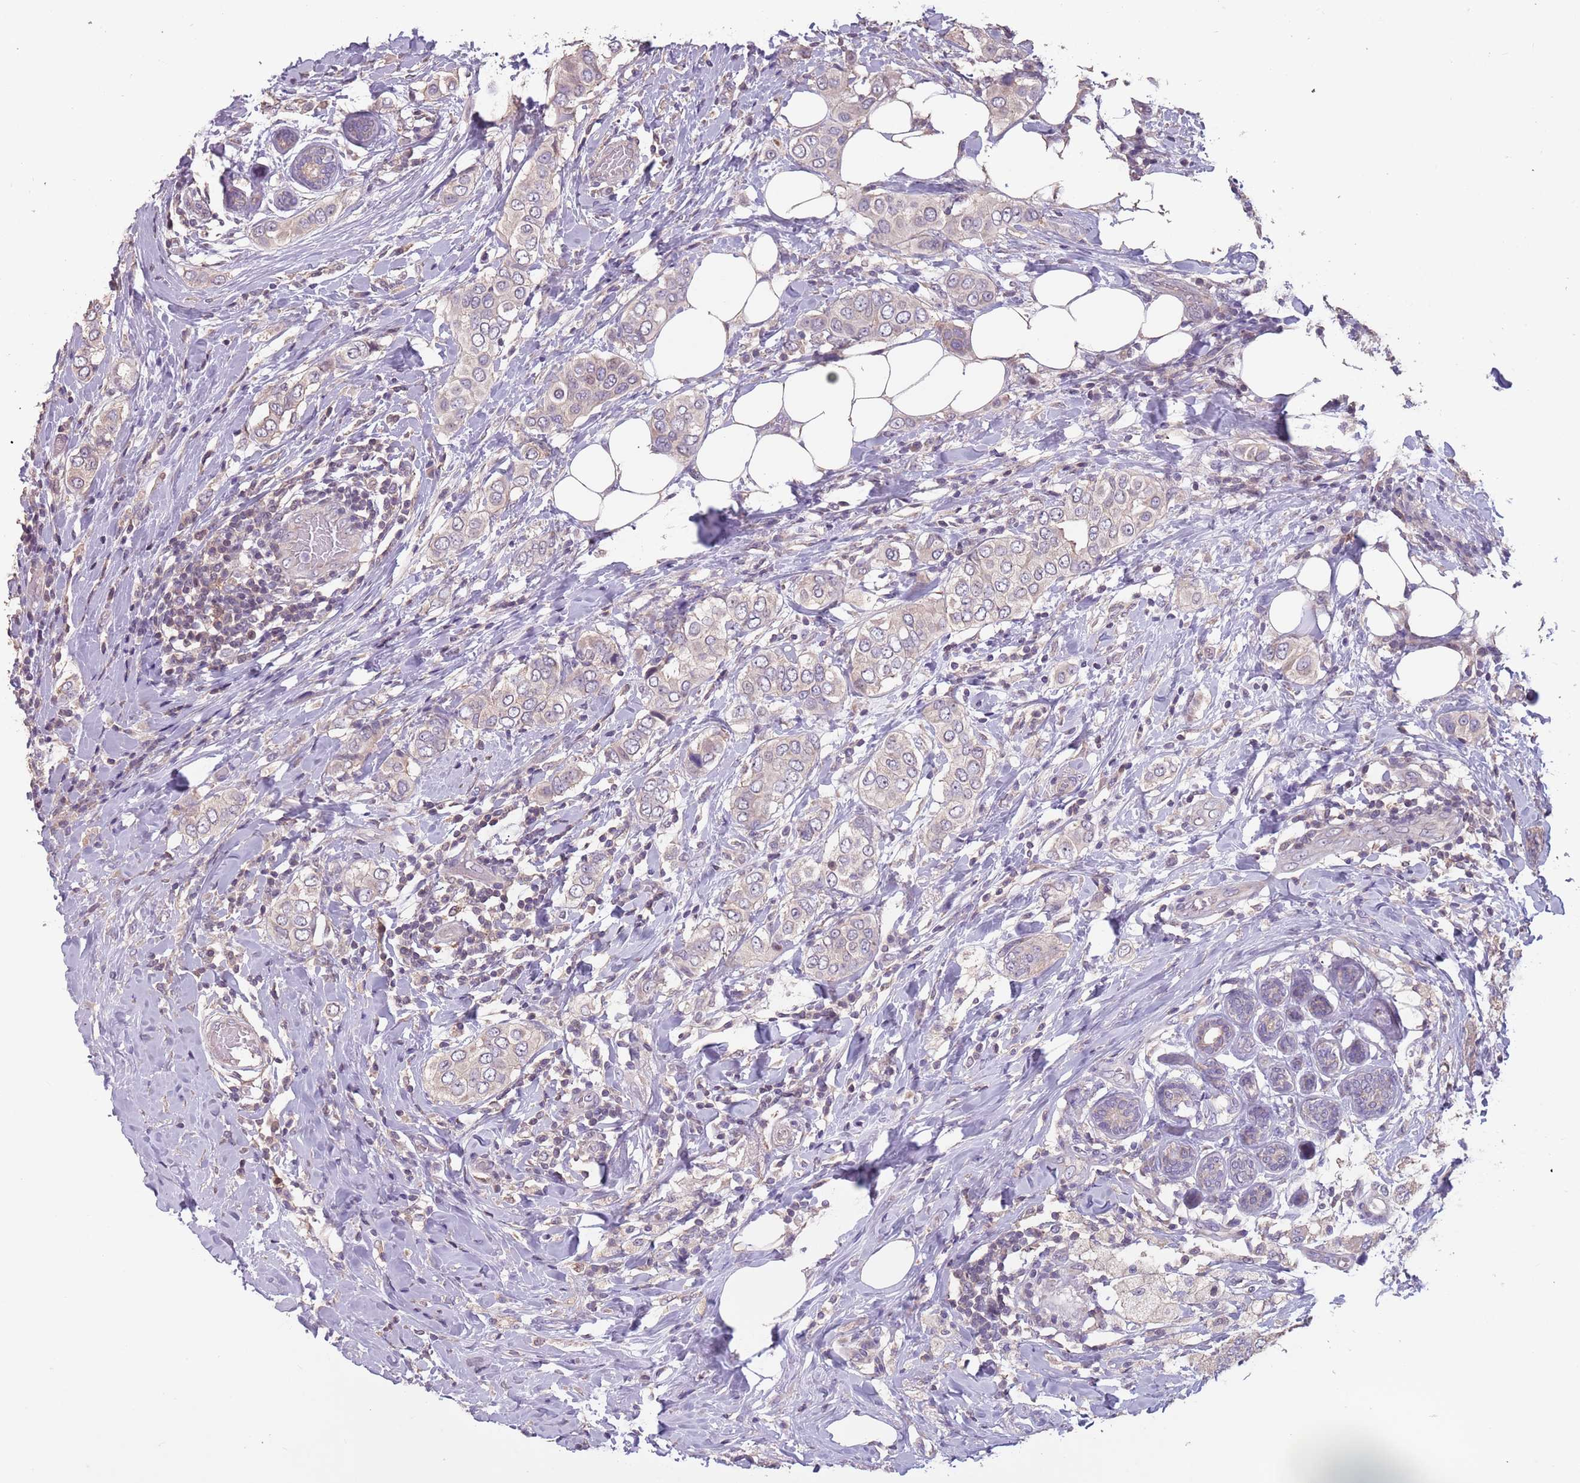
{"staining": {"intensity": "negative", "quantity": "none", "location": "none"}, "tissue": "breast cancer", "cell_type": "Tumor cells", "image_type": "cancer", "snomed": [{"axis": "morphology", "description": "Lobular carcinoma"}, {"axis": "topography", "description": "Breast"}], "caption": "Photomicrograph shows no significant protein expression in tumor cells of breast cancer (lobular carcinoma).", "gene": "MBD3L1", "patient": {"sex": "female", "age": 51}}